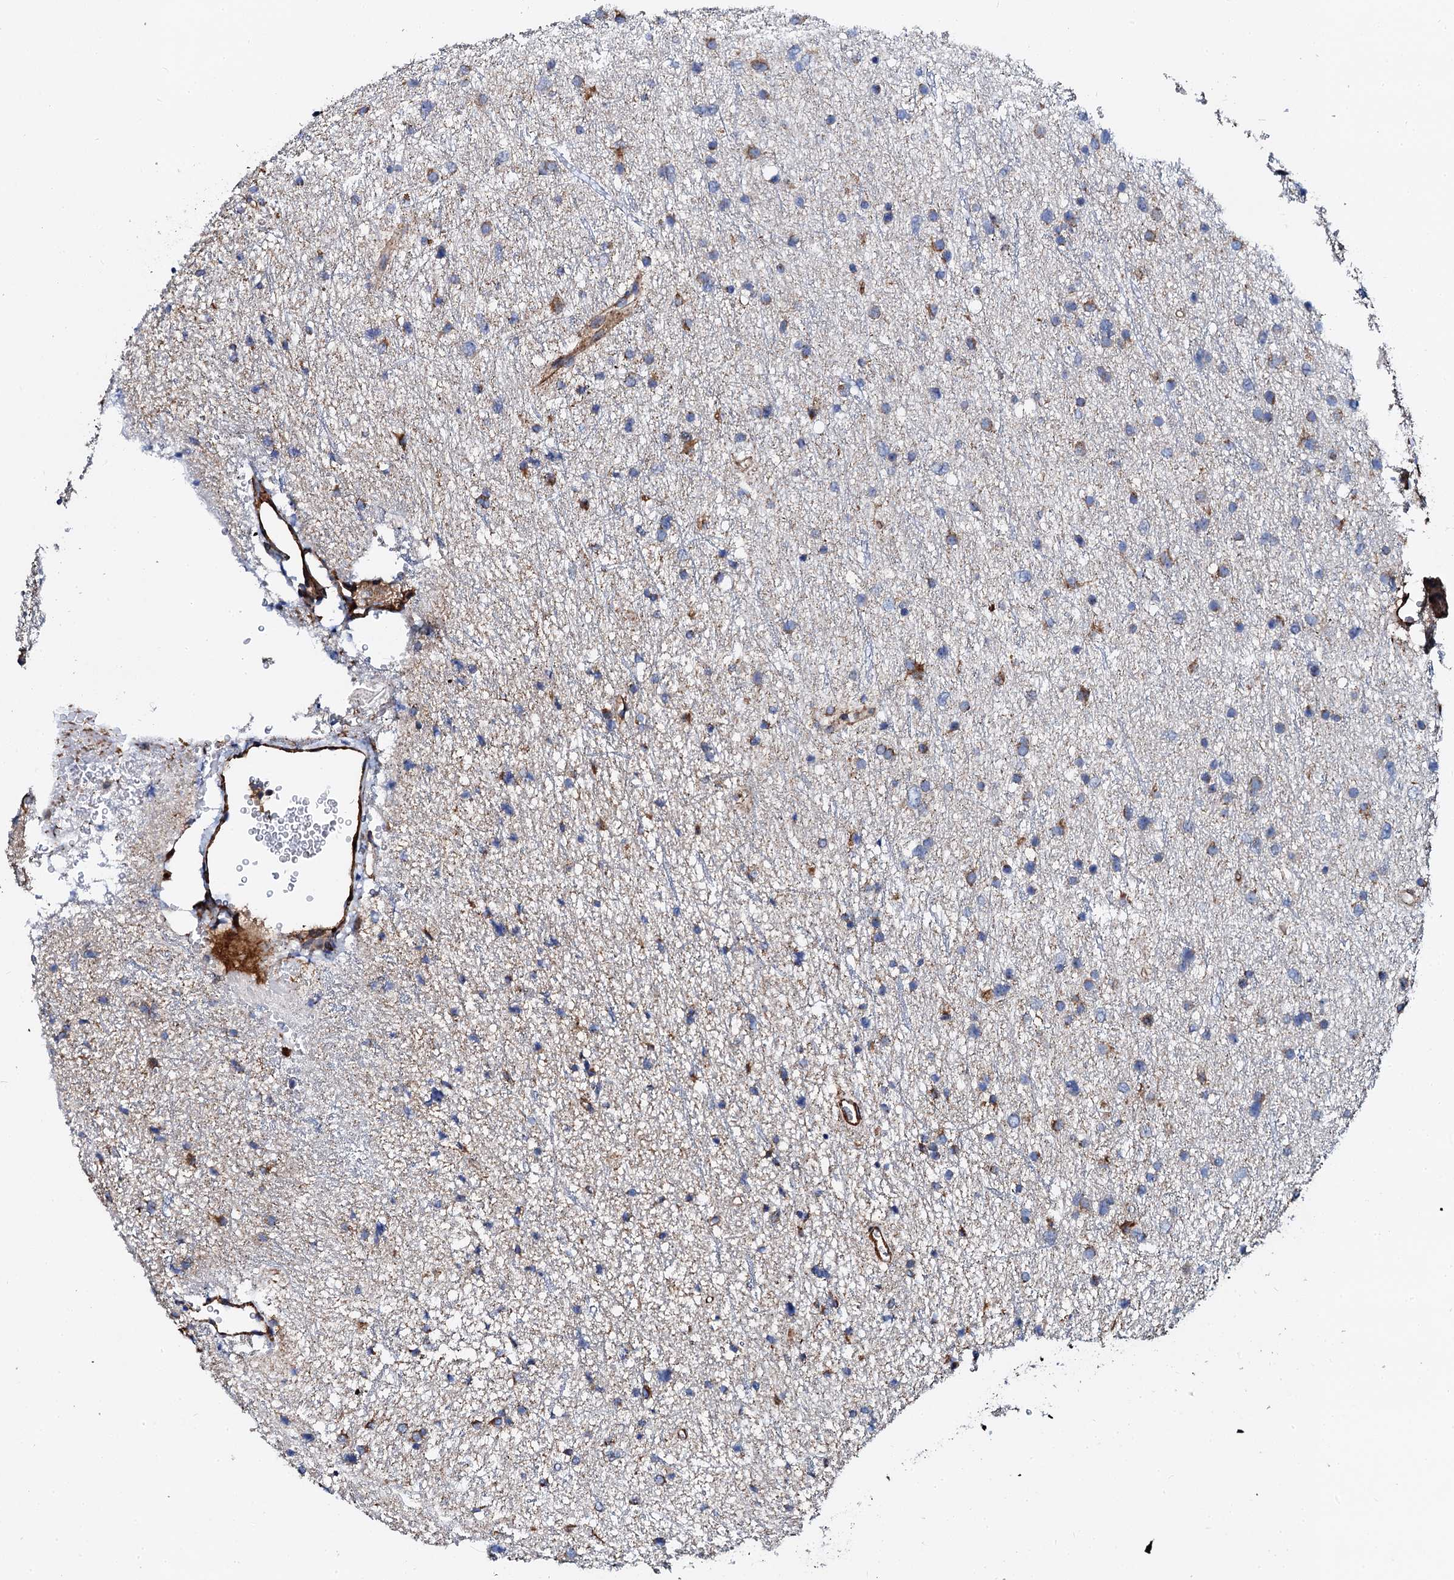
{"staining": {"intensity": "moderate", "quantity": "<25%", "location": "cytoplasmic/membranous"}, "tissue": "glioma", "cell_type": "Tumor cells", "image_type": "cancer", "snomed": [{"axis": "morphology", "description": "Glioma, malignant, Low grade"}, {"axis": "topography", "description": "Cerebral cortex"}], "caption": "Immunohistochemical staining of human low-grade glioma (malignant) reveals low levels of moderate cytoplasmic/membranous positivity in approximately <25% of tumor cells.", "gene": "INTS10", "patient": {"sex": "female", "age": 39}}